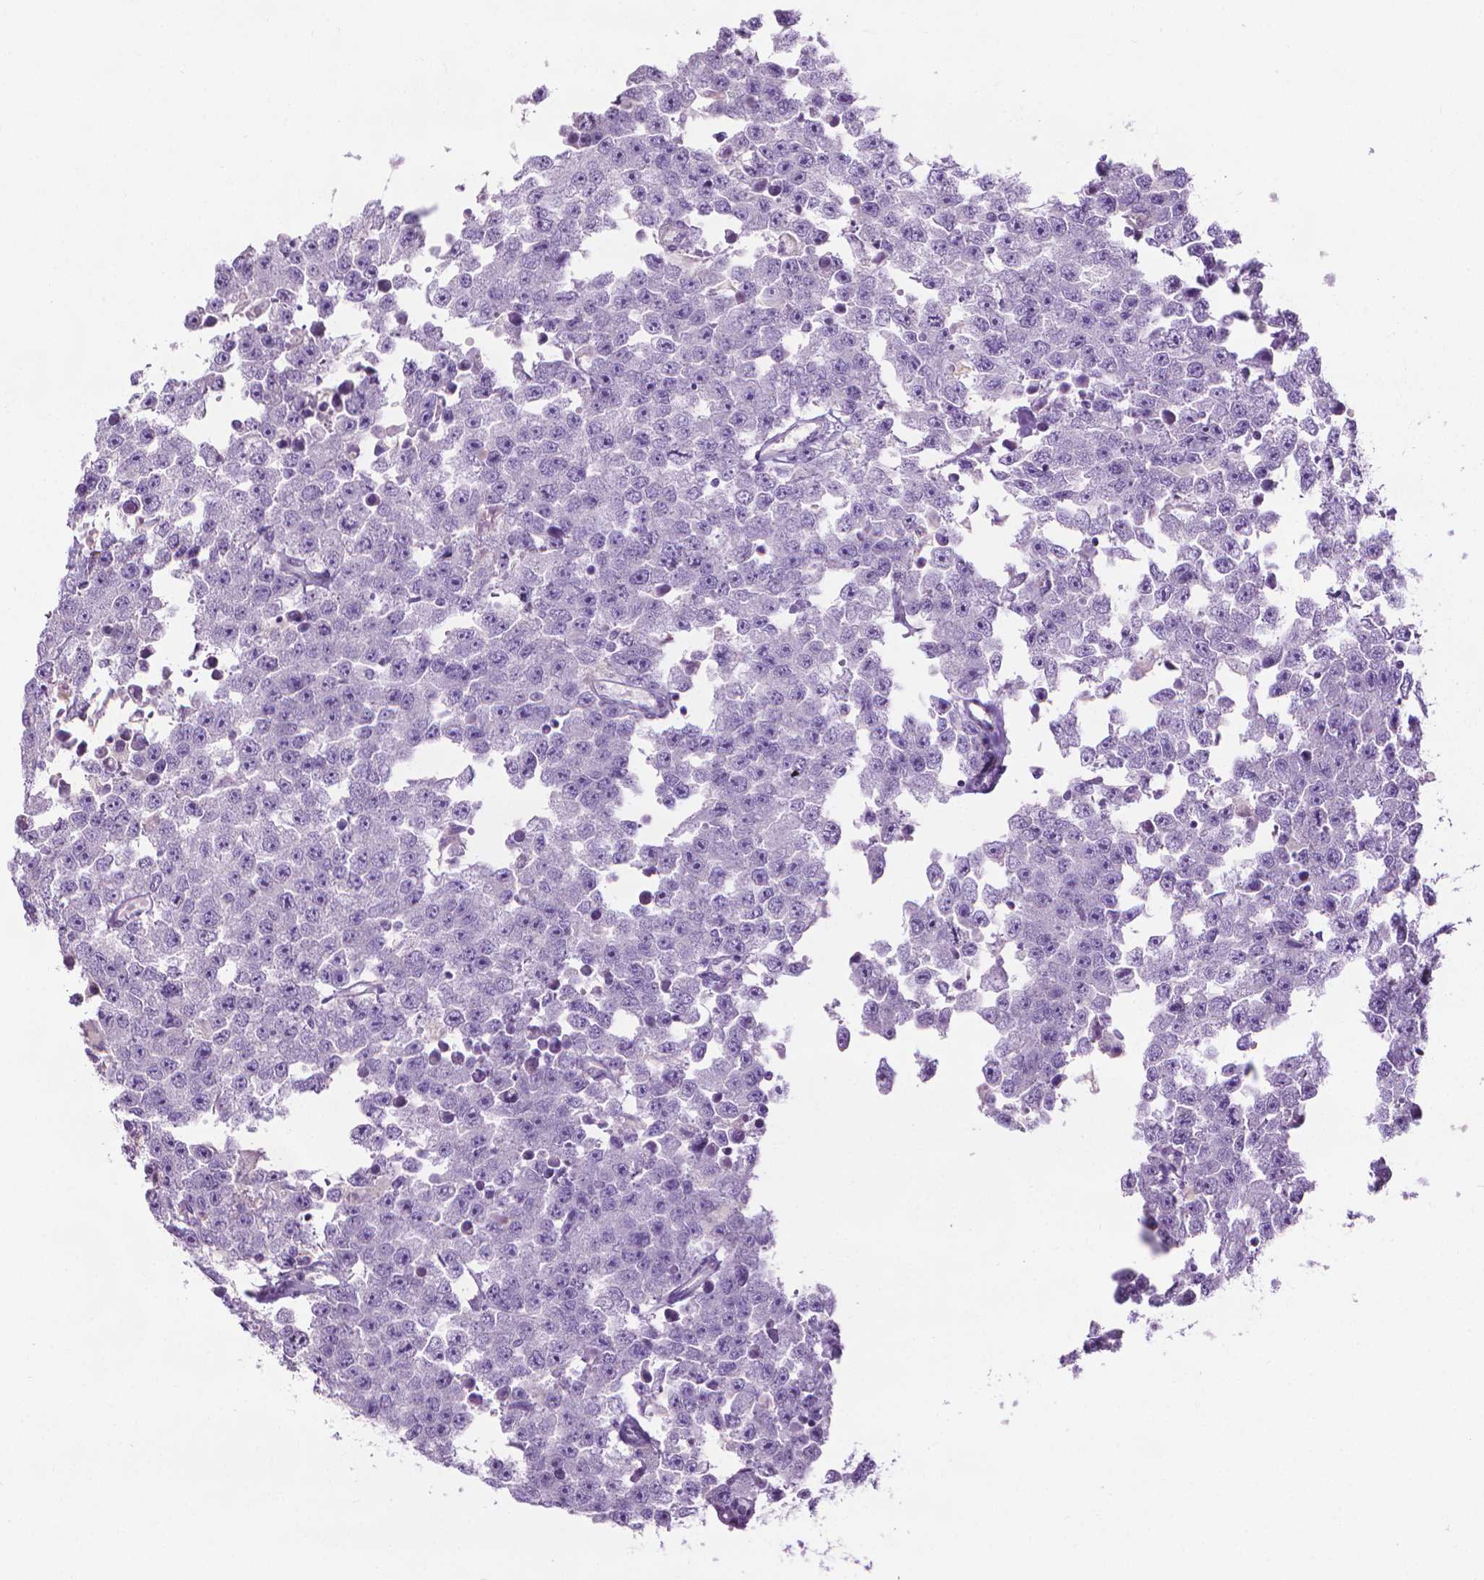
{"staining": {"intensity": "negative", "quantity": "none", "location": "none"}, "tissue": "testis cancer", "cell_type": "Tumor cells", "image_type": "cancer", "snomed": [{"axis": "morphology", "description": "Seminoma, NOS"}, {"axis": "topography", "description": "Testis"}], "caption": "There is no significant positivity in tumor cells of testis cancer.", "gene": "DNAI7", "patient": {"sex": "male", "age": 52}}